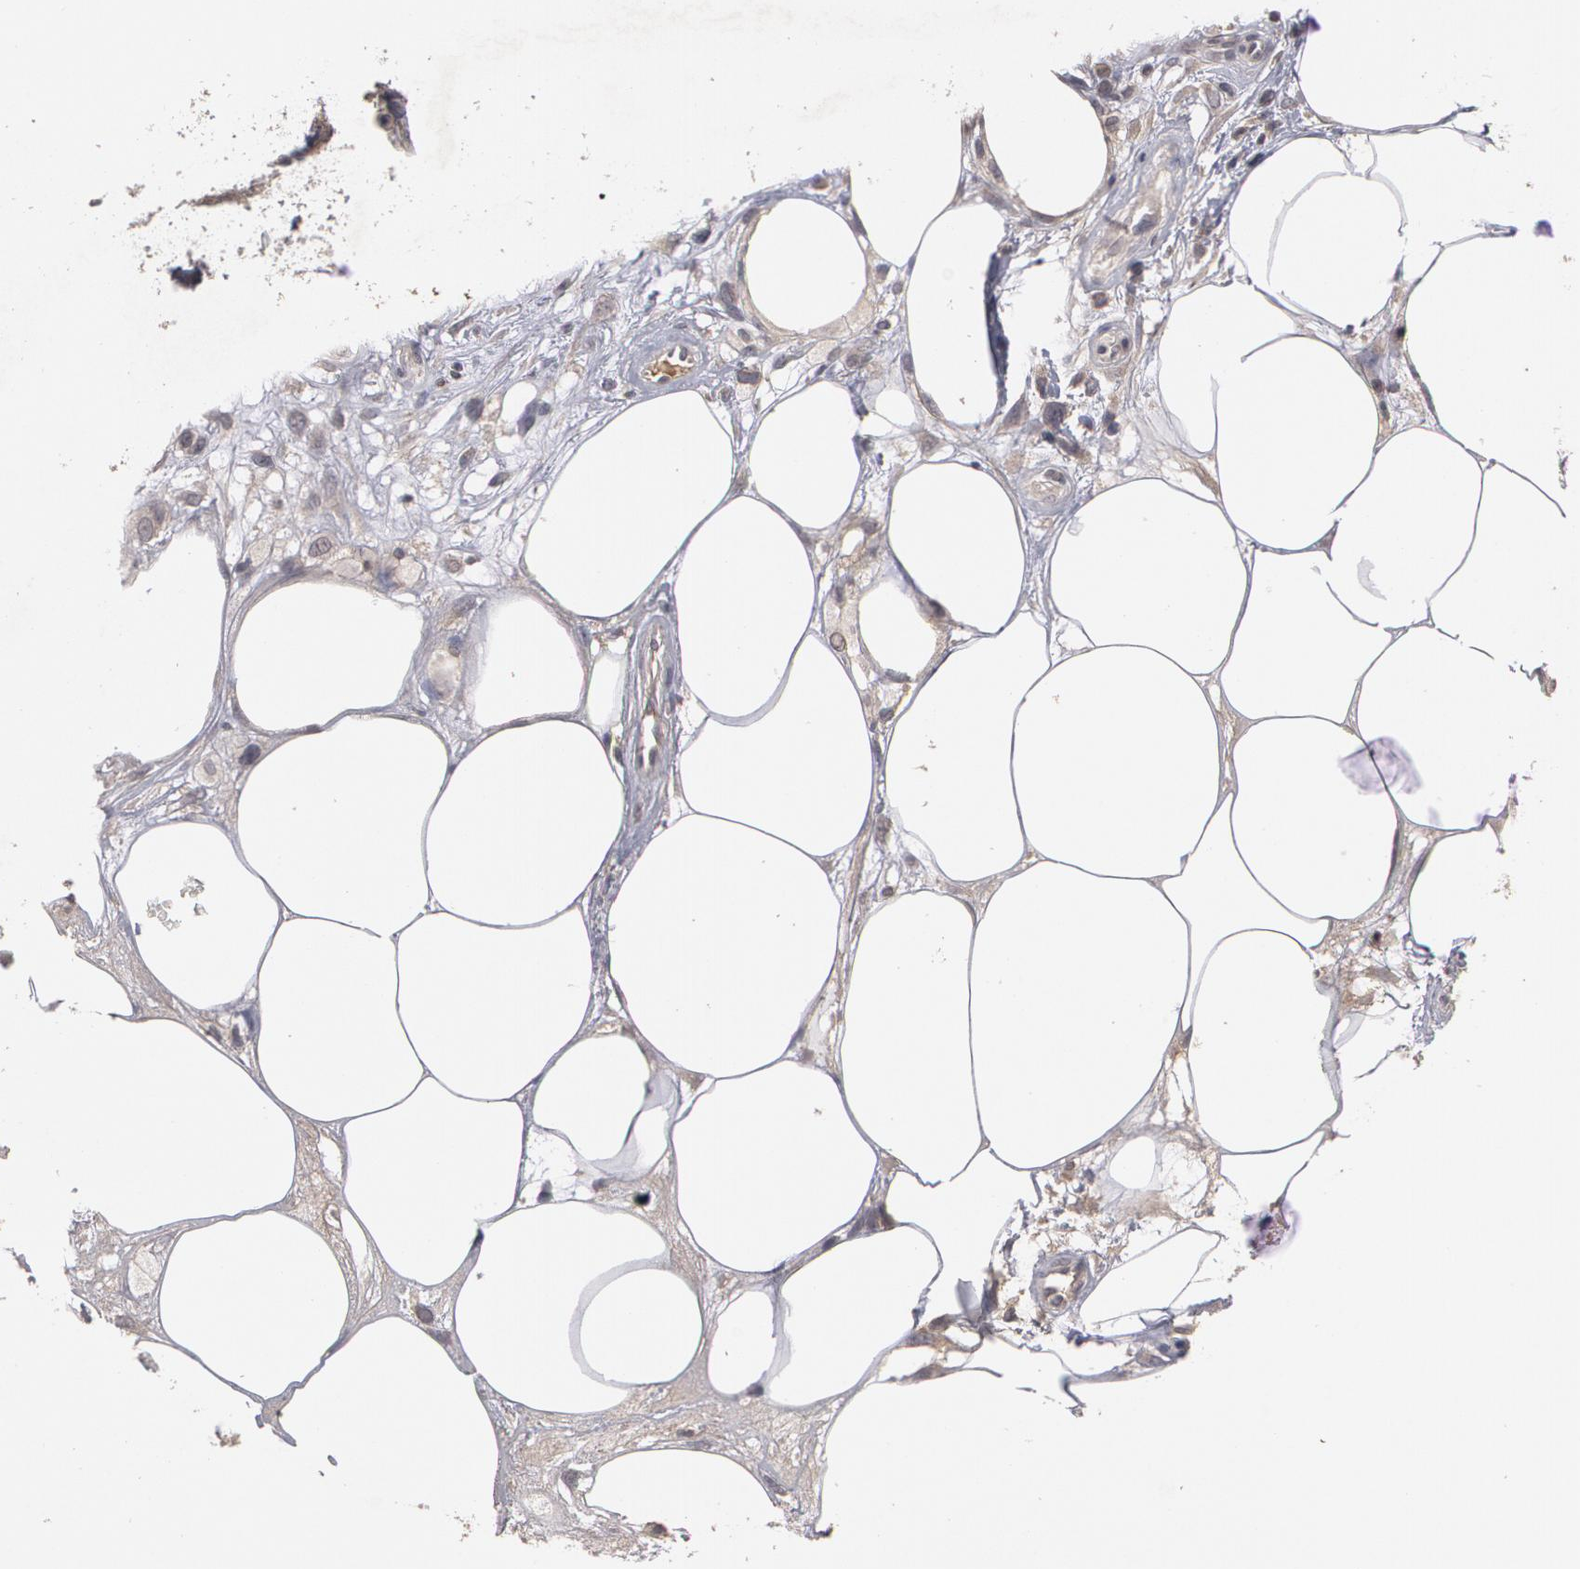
{"staining": {"intensity": "weak", "quantity": ">75%", "location": "cytoplasmic/membranous"}, "tissue": "melanoma", "cell_type": "Tumor cells", "image_type": "cancer", "snomed": [{"axis": "morphology", "description": "Malignant melanoma, NOS"}, {"axis": "topography", "description": "Skin"}], "caption": "IHC image of neoplastic tissue: malignant melanoma stained using immunohistochemistry (IHC) shows low levels of weak protein expression localized specifically in the cytoplasmic/membranous of tumor cells, appearing as a cytoplasmic/membranous brown color.", "gene": "ARF6", "patient": {"sex": "female", "age": 85}}